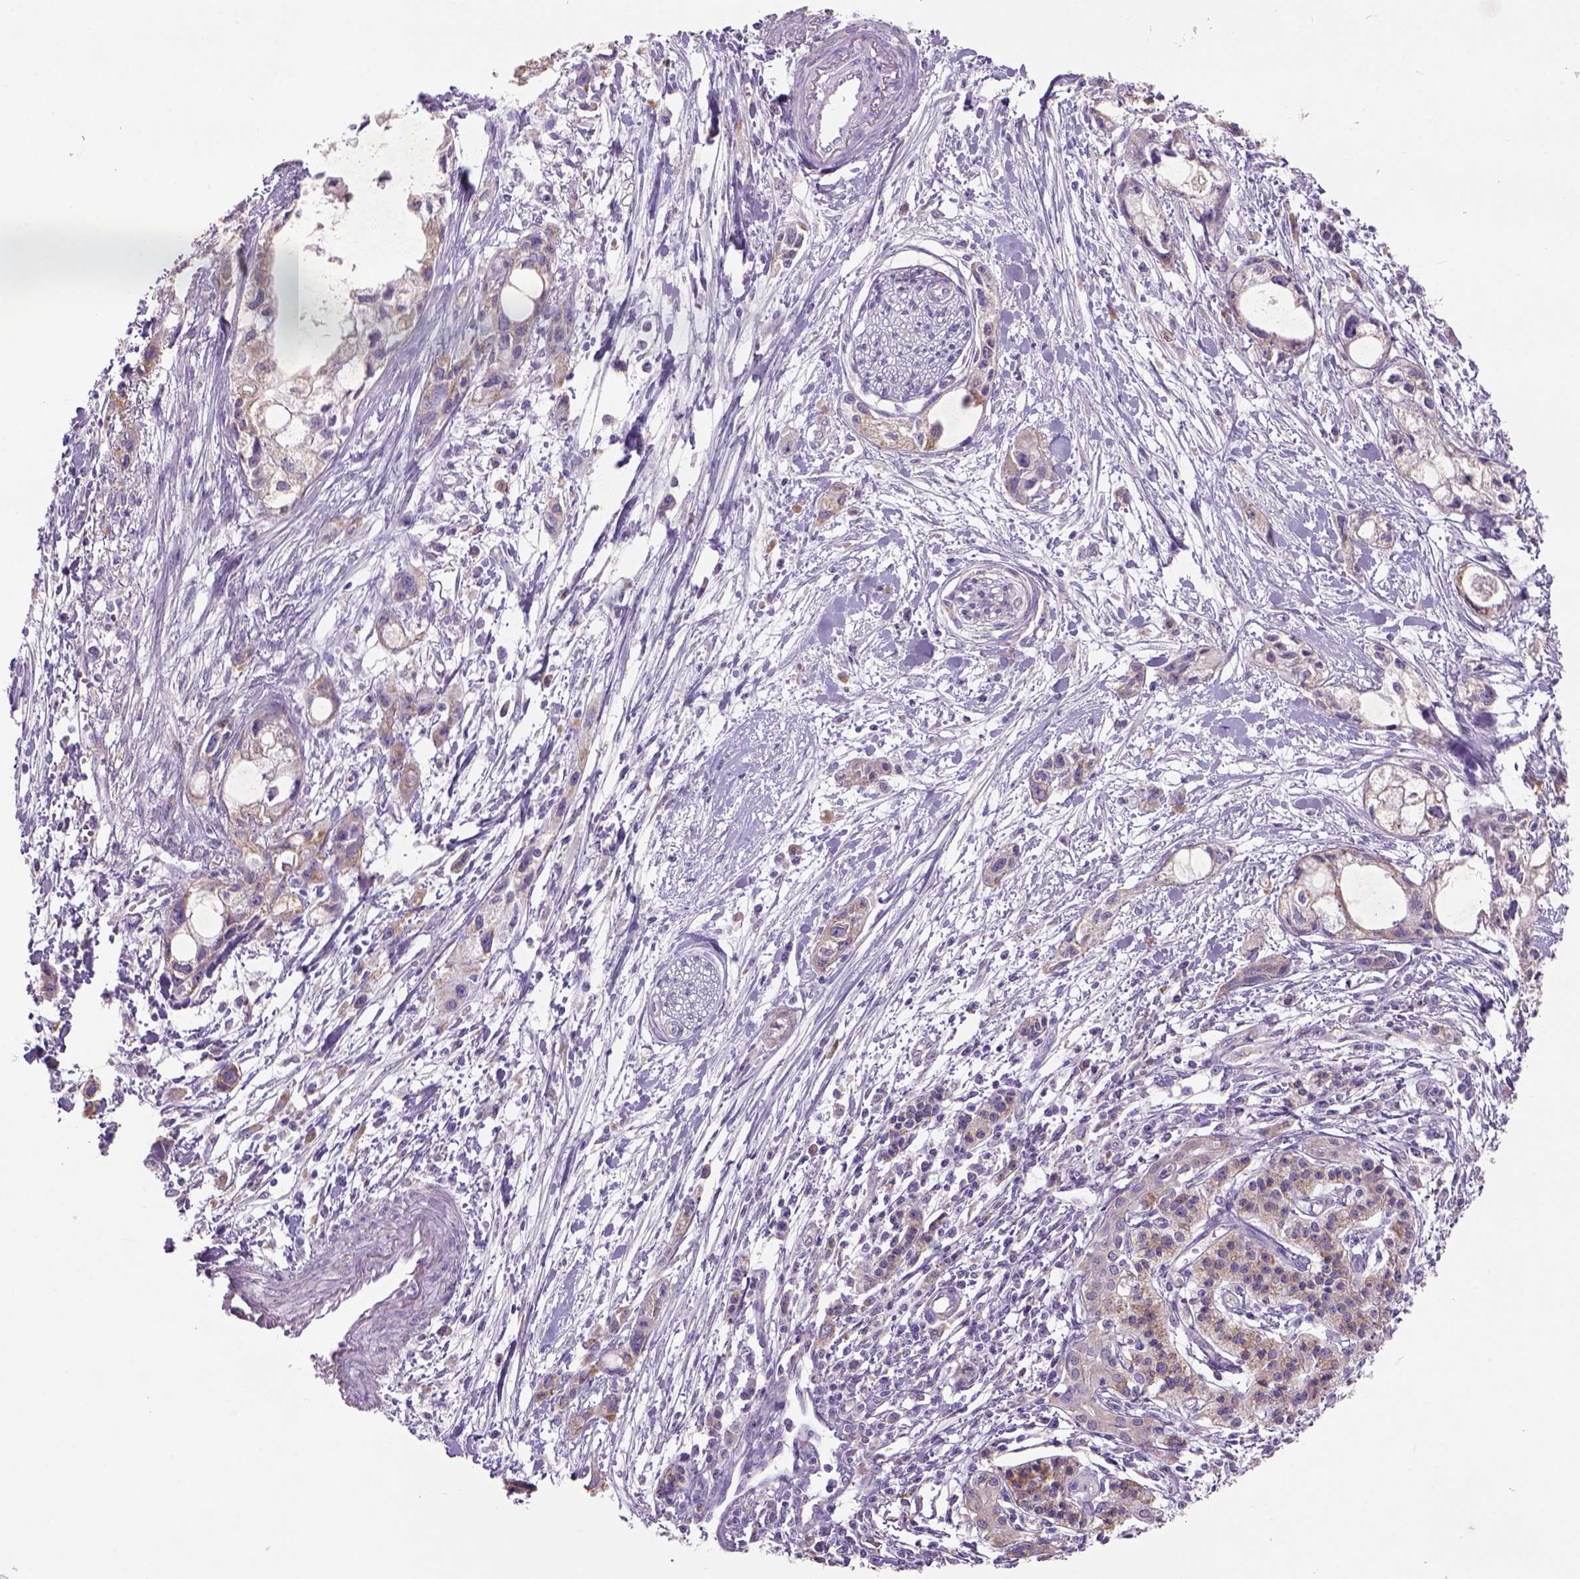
{"staining": {"intensity": "weak", "quantity": ">75%", "location": "cytoplasmic/membranous"}, "tissue": "pancreatic cancer", "cell_type": "Tumor cells", "image_type": "cancer", "snomed": [{"axis": "morphology", "description": "Adenocarcinoma, NOS"}, {"axis": "topography", "description": "Pancreas"}], "caption": "The micrograph exhibits immunohistochemical staining of pancreatic cancer (adenocarcinoma). There is weak cytoplasmic/membranous expression is appreciated in approximately >75% of tumor cells.", "gene": "NAALAD2", "patient": {"sex": "female", "age": 61}}